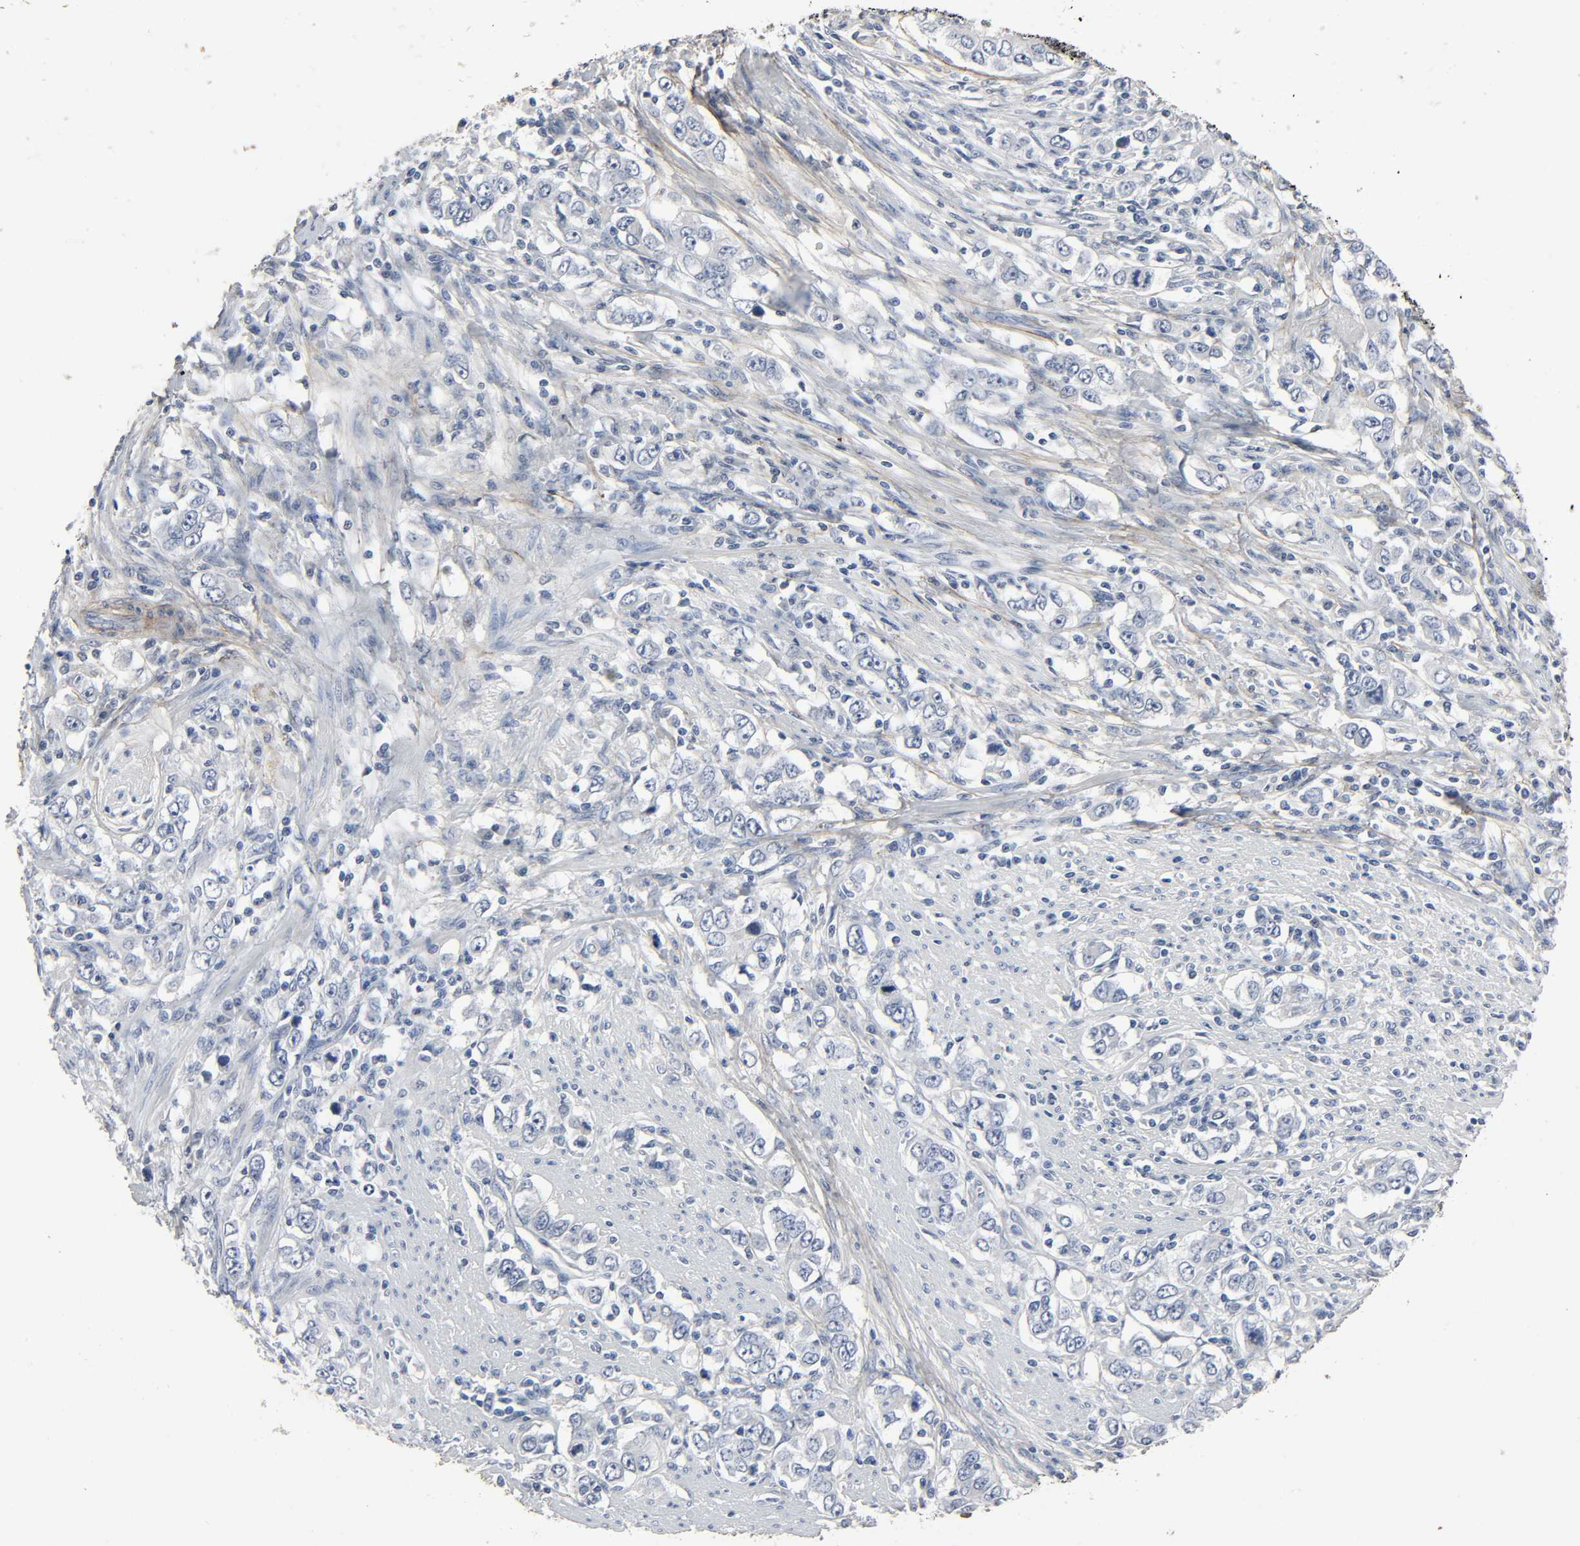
{"staining": {"intensity": "negative", "quantity": "none", "location": "none"}, "tissue": "stomach cancer", "cell_type": "Tumor cells", "image_type": "cancer", "snomed": [{"axis": "morphology", "description": "Adenocarcinoma, NOS"}, {"axis": "topography", "description": "Stomach, lower"}], "caption": "Human stomach adenocarcinoma stained for a protein using immunohistochemistry (IHC) demonstrates no positivity in tumor cells.", "gene": "FBLN5", "patient": {"sex": "female", "age": 72}}